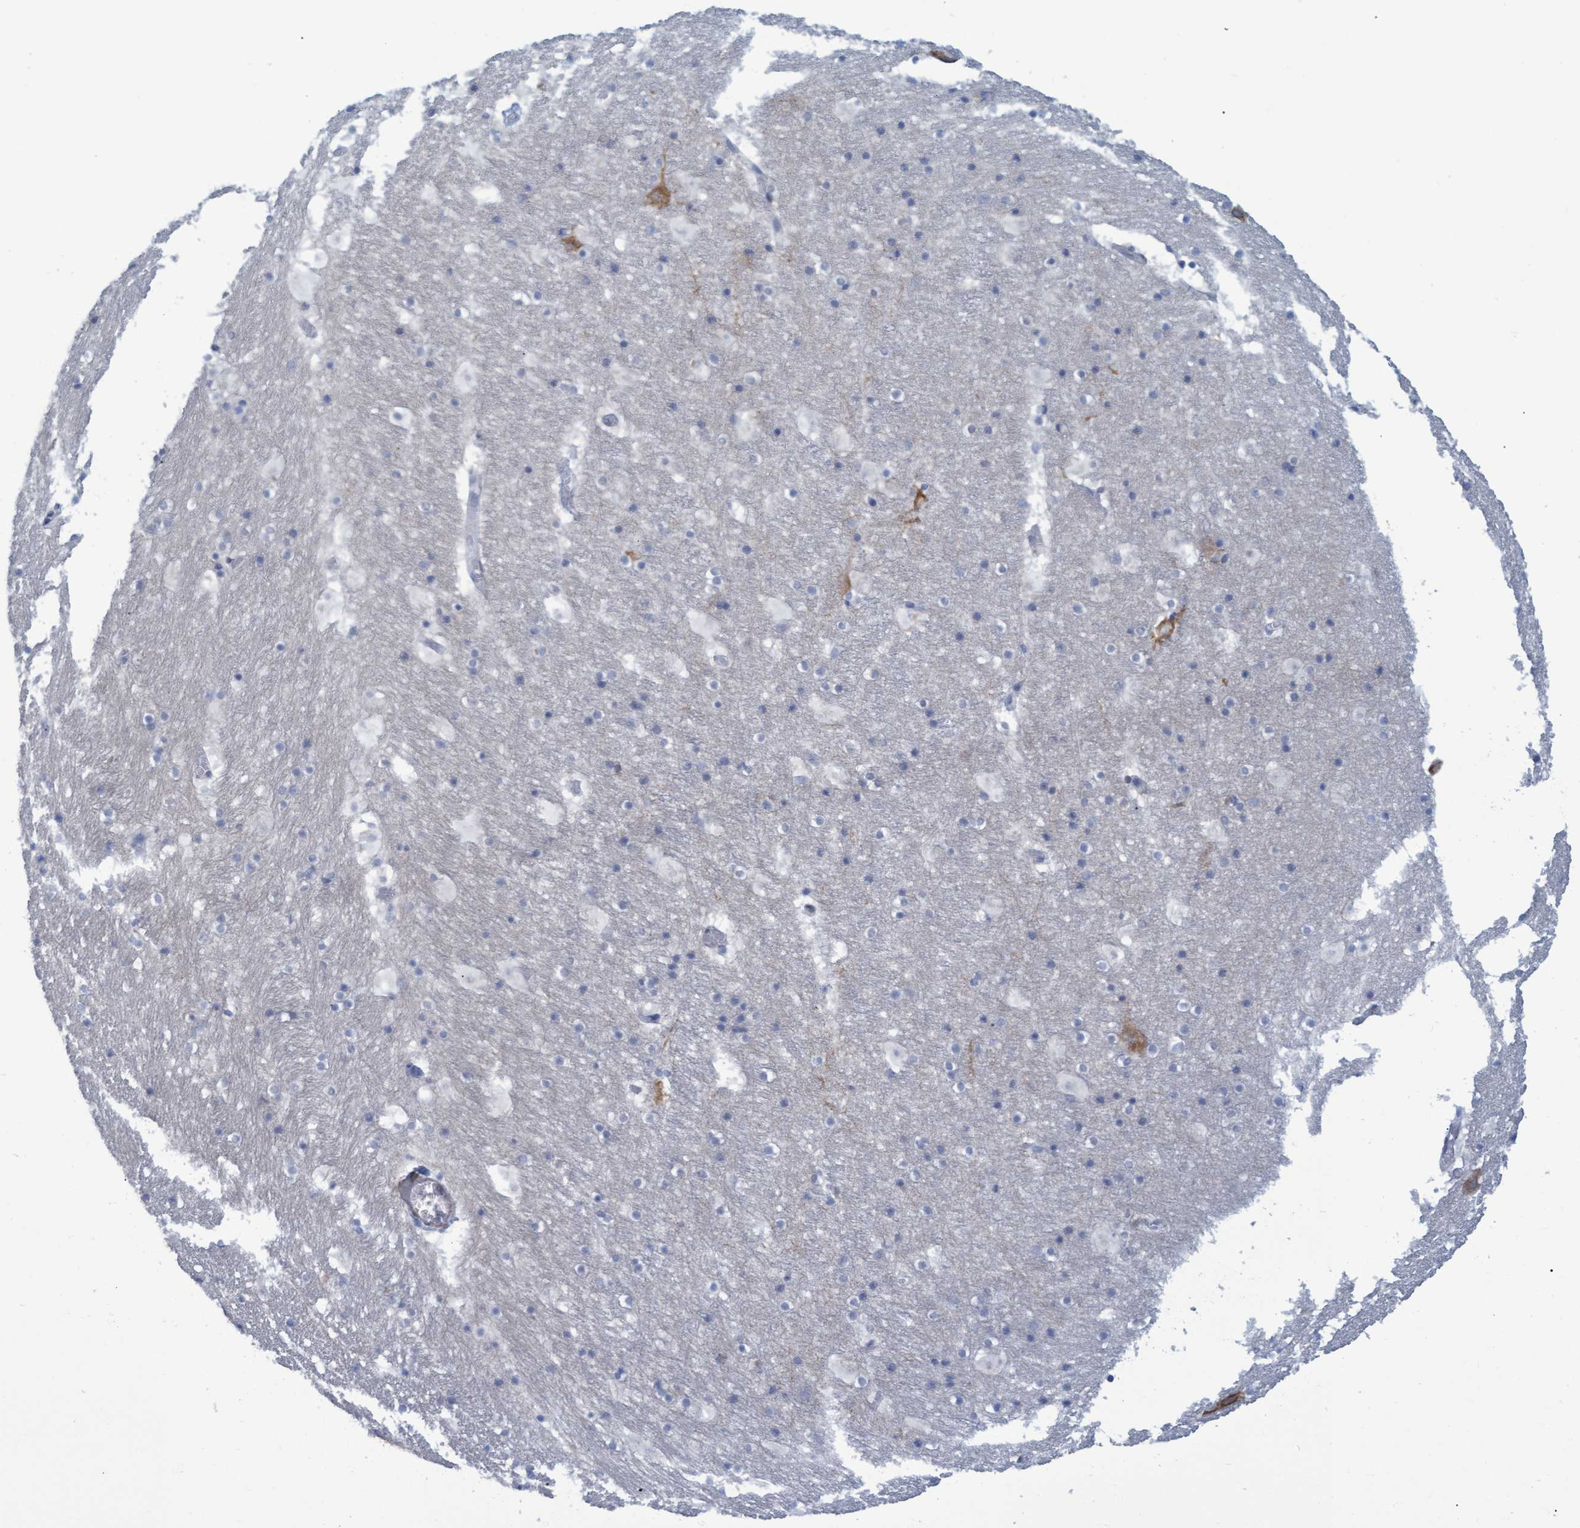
{"staining": {"intensity": "negative", "quantity": "none", "location": "none"}, "tissue": "hippocampus", "cell_type": "Glial cells", "image_type": "normal", "snomed": [{"axis": "morphology", "description": "Normal tissue, NOS"}, {"axis": "topography", "description": "Hippocampus"}], "caption": "Photomicrograph shows no protein positivity in glial cells of unremarkable hippocampus. (DAB (3,3'-diaminobenzidine) immunohistochemistry (IHC) with hematoxylin counter stain).", "gene": "SSTR3", "patient": {"sex": "male", "age": 45}}